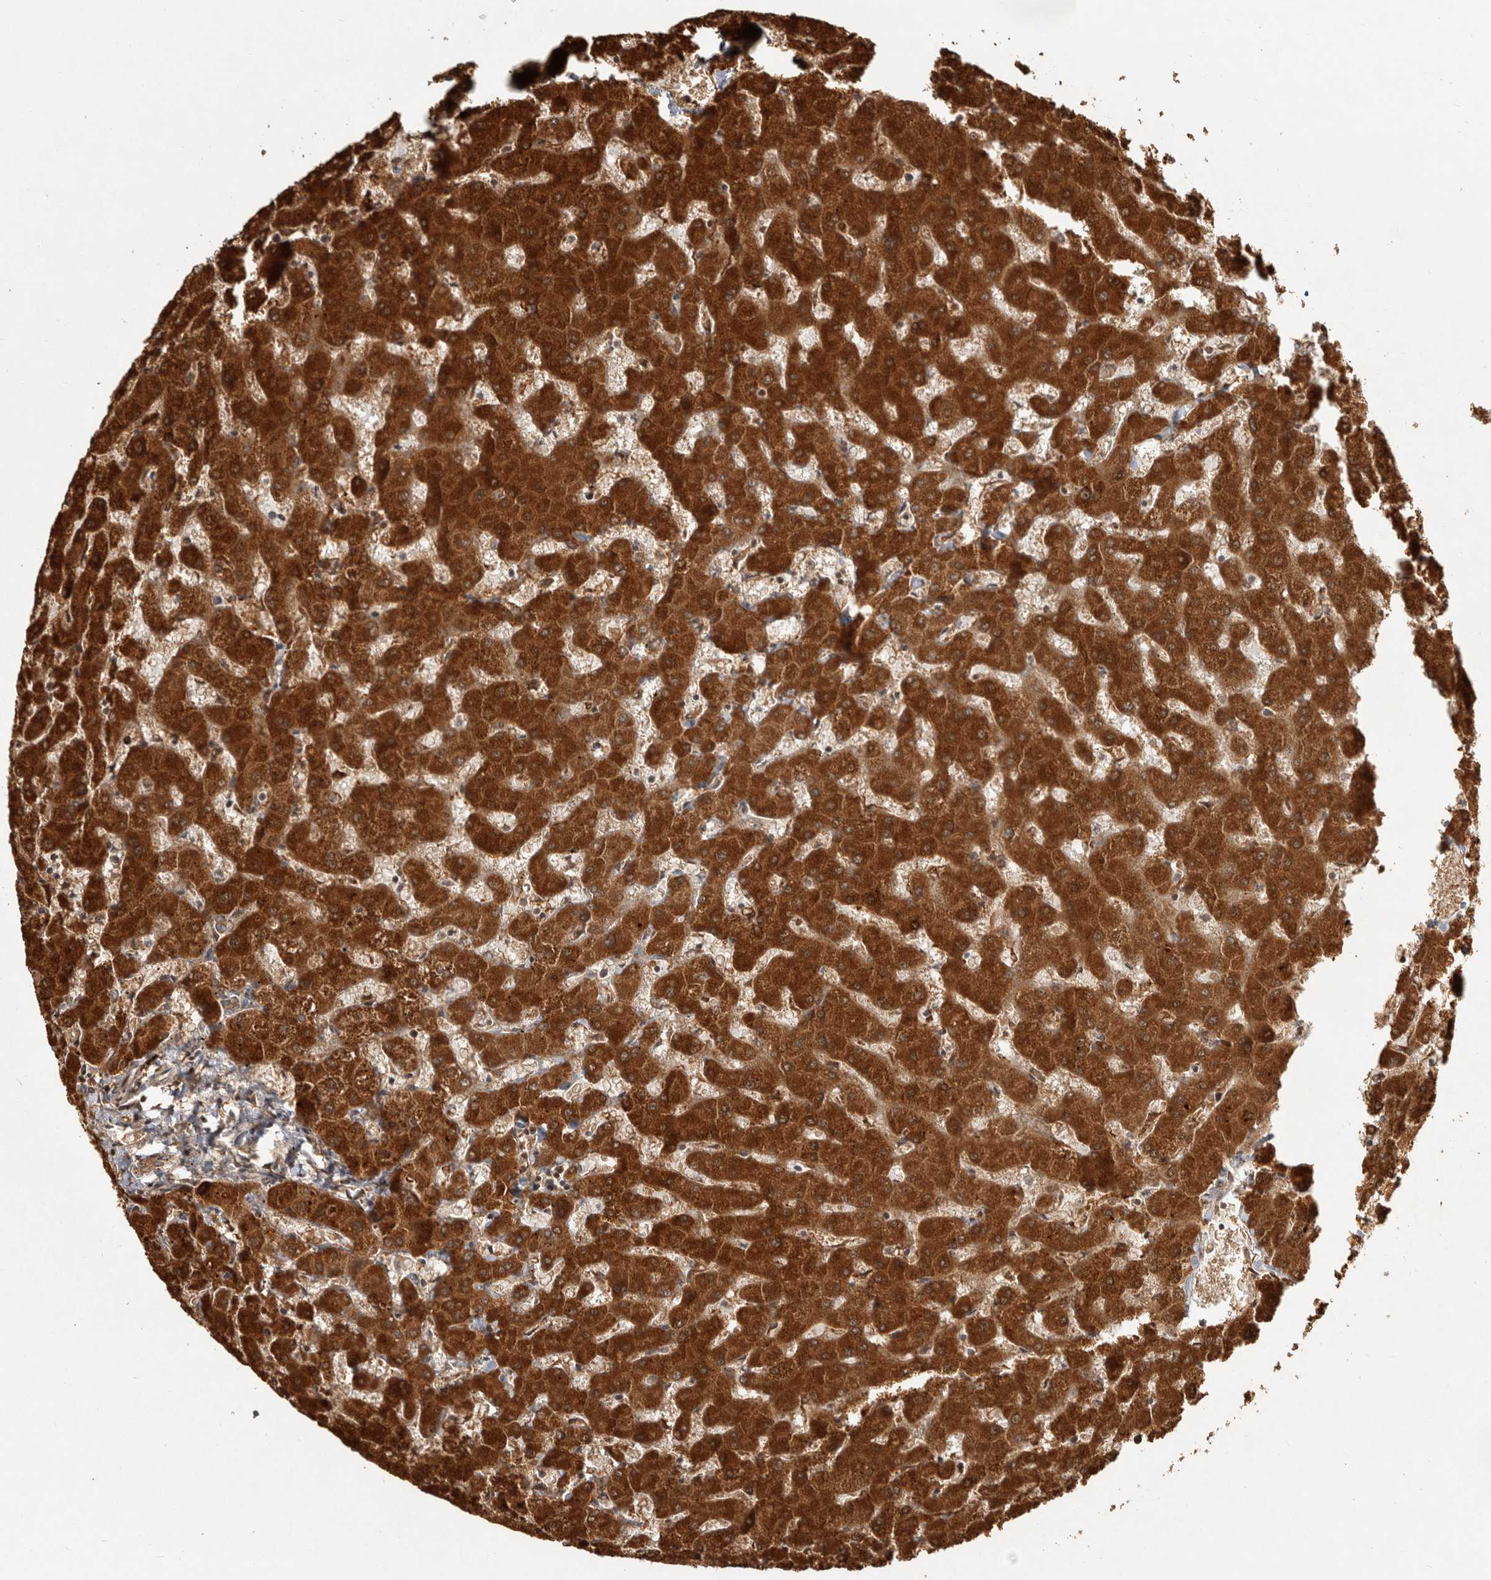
{"staining": {"intensity": "moderate", "quantity": ">75%", "location": "cytoplasmic/membranous"}, "tissue": "liver", "cell_type": "Cholangiocytes", "image_type": "normal", "snomed": [{"axis": "morphology", "description": "Normal tissue, NOS"}, {"axis": "topography", "description": "Liver"}], "caption": "Moderate cytoplasmic/membranous positivity for a protein is appreciated in approximately >75% of cholangiocytes of normal liver using immunohistochemistry (IHC).", "gene": "CAMSAP2", "patient": {"sex": "female", "age": 63}}